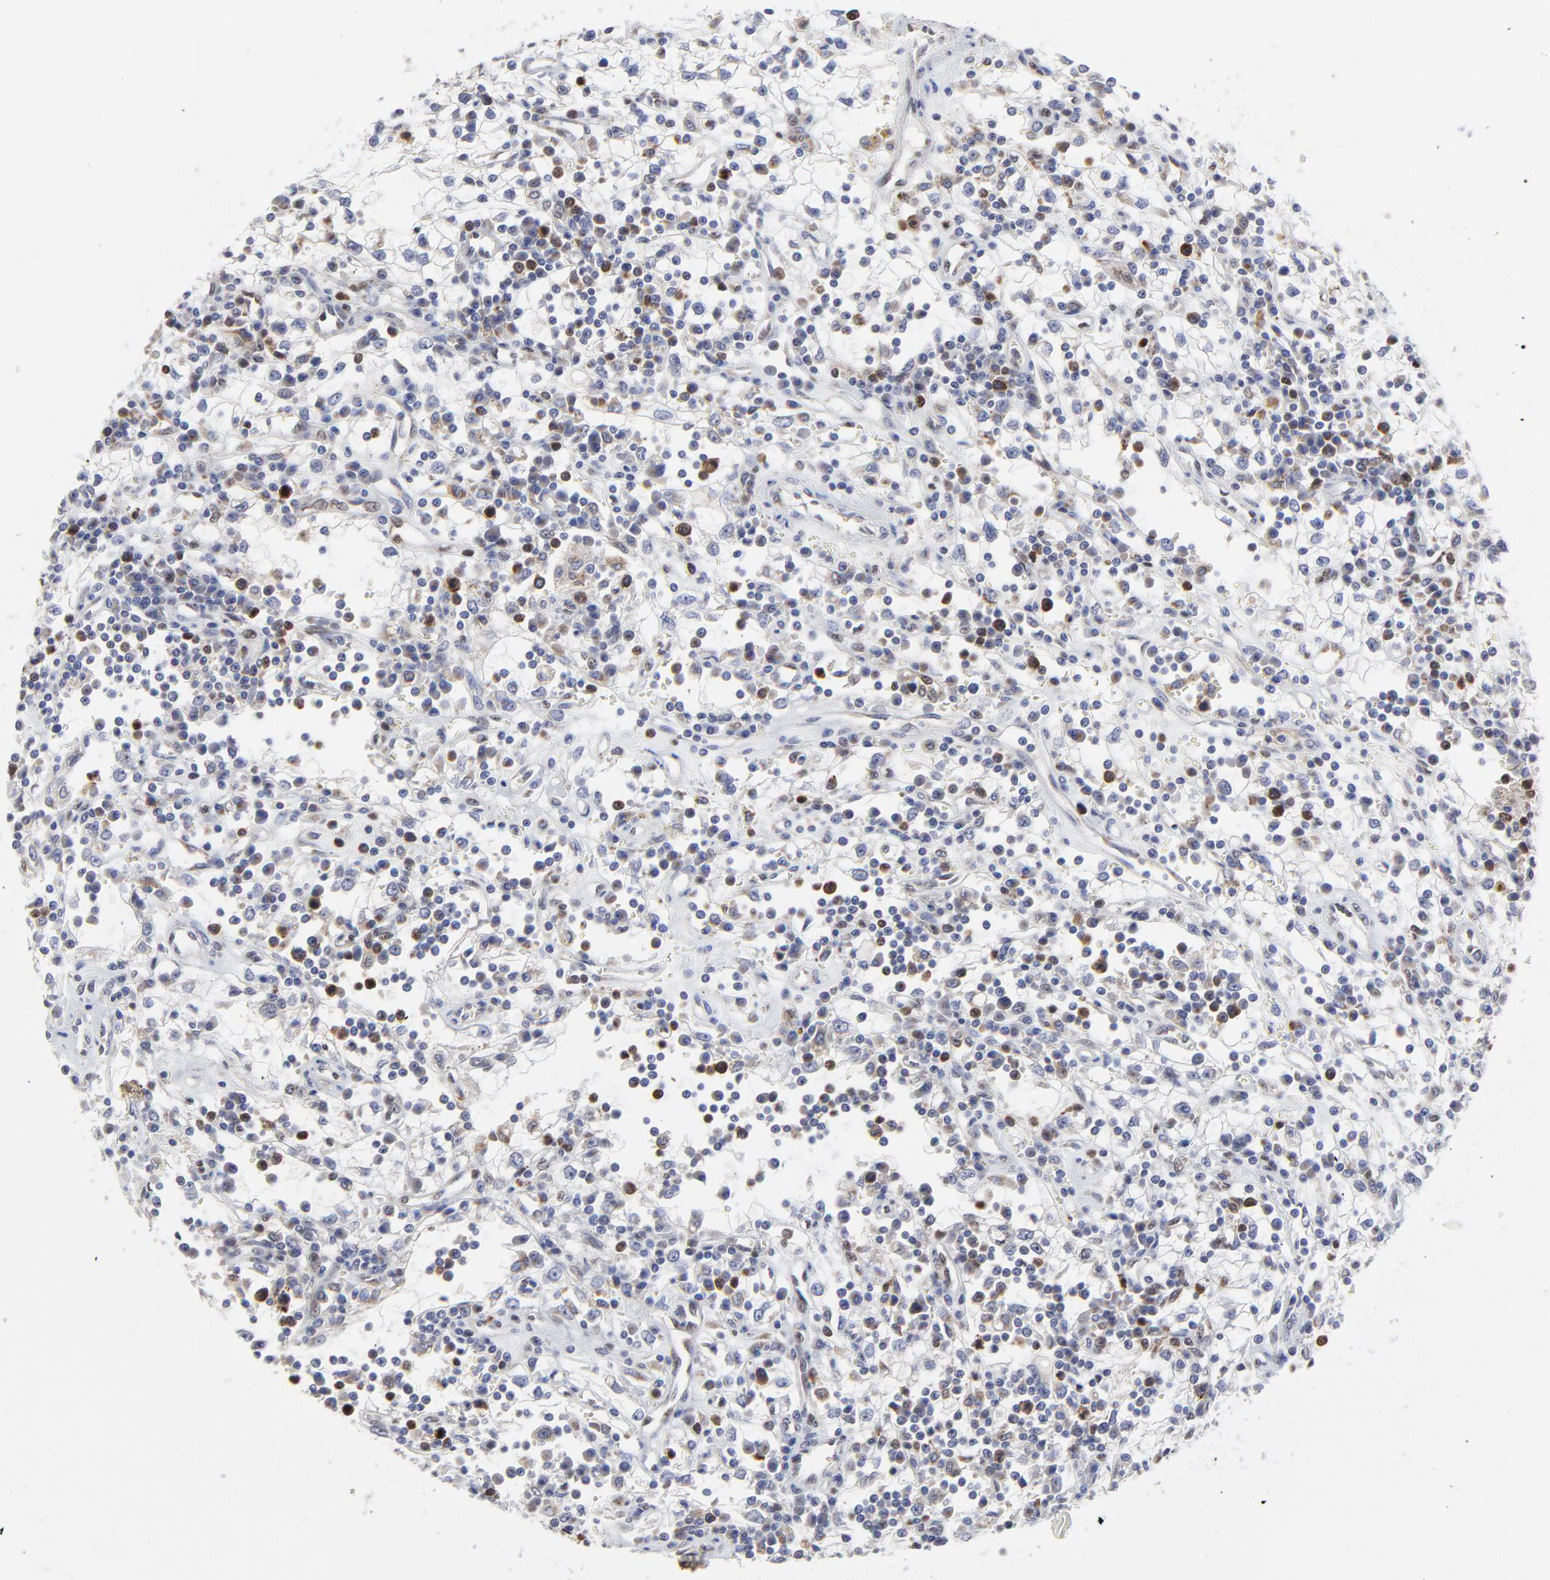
{"staining": {"intensity": "negative", "quantity": "none", "location": "none"}, "tissue": "renal cancer", "cell_type": "Tumor cells", "image_type": "cancer", "snomed": [{"axis": "morphology", "description": "Adenocarcinoma, NOS"}, {"axis": "topography", "description": "Kidney"}], "caption": "DAB immunohistochemical staining of human renal cancer exhibits no significant positivity in tumor cells.", "gene": "NCAPH", "patient": {"sex": "male", "age": 82}}